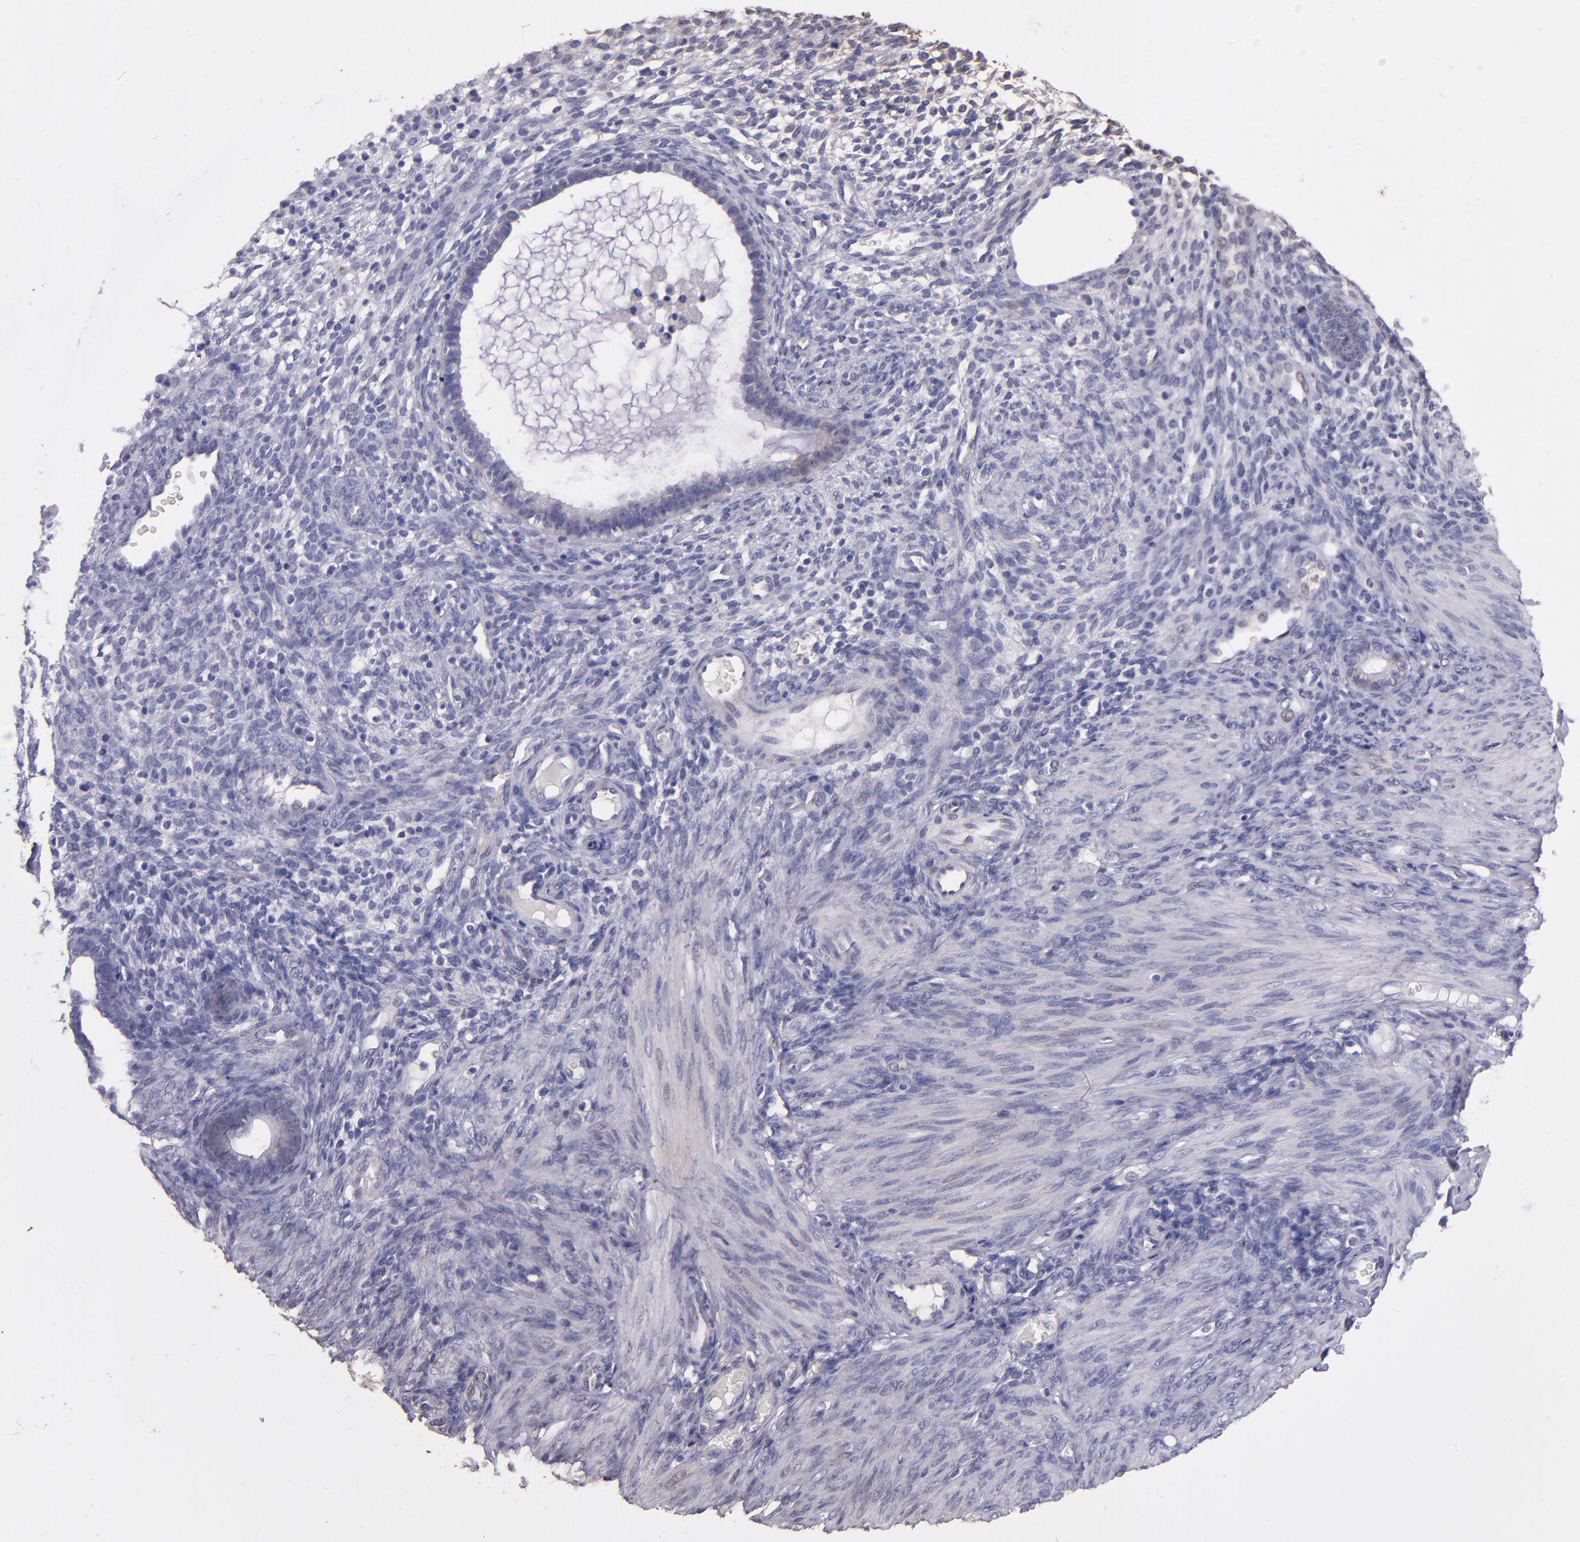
{"staining": {"intensity": "weak", "quantity": ">75%", "location": "cytoplasmic/membranous"}, "tissue": "endometrium", "cell_type": "Cells in endometrial stroma", "image_type": "normal", "snomed": [{"axis": "morphology", "description": "Normal tissue, NOS"}, {"axis": "topography", "description": "Endometrium"}], "caption": "This is an image of IHC staining of normal endometrium, which shows weak positivity in the cytoplasmic/membranous of cells in endometrial stroma.", "gene": "HECTD1", "patient": {"sex": "female", "age": 72}}